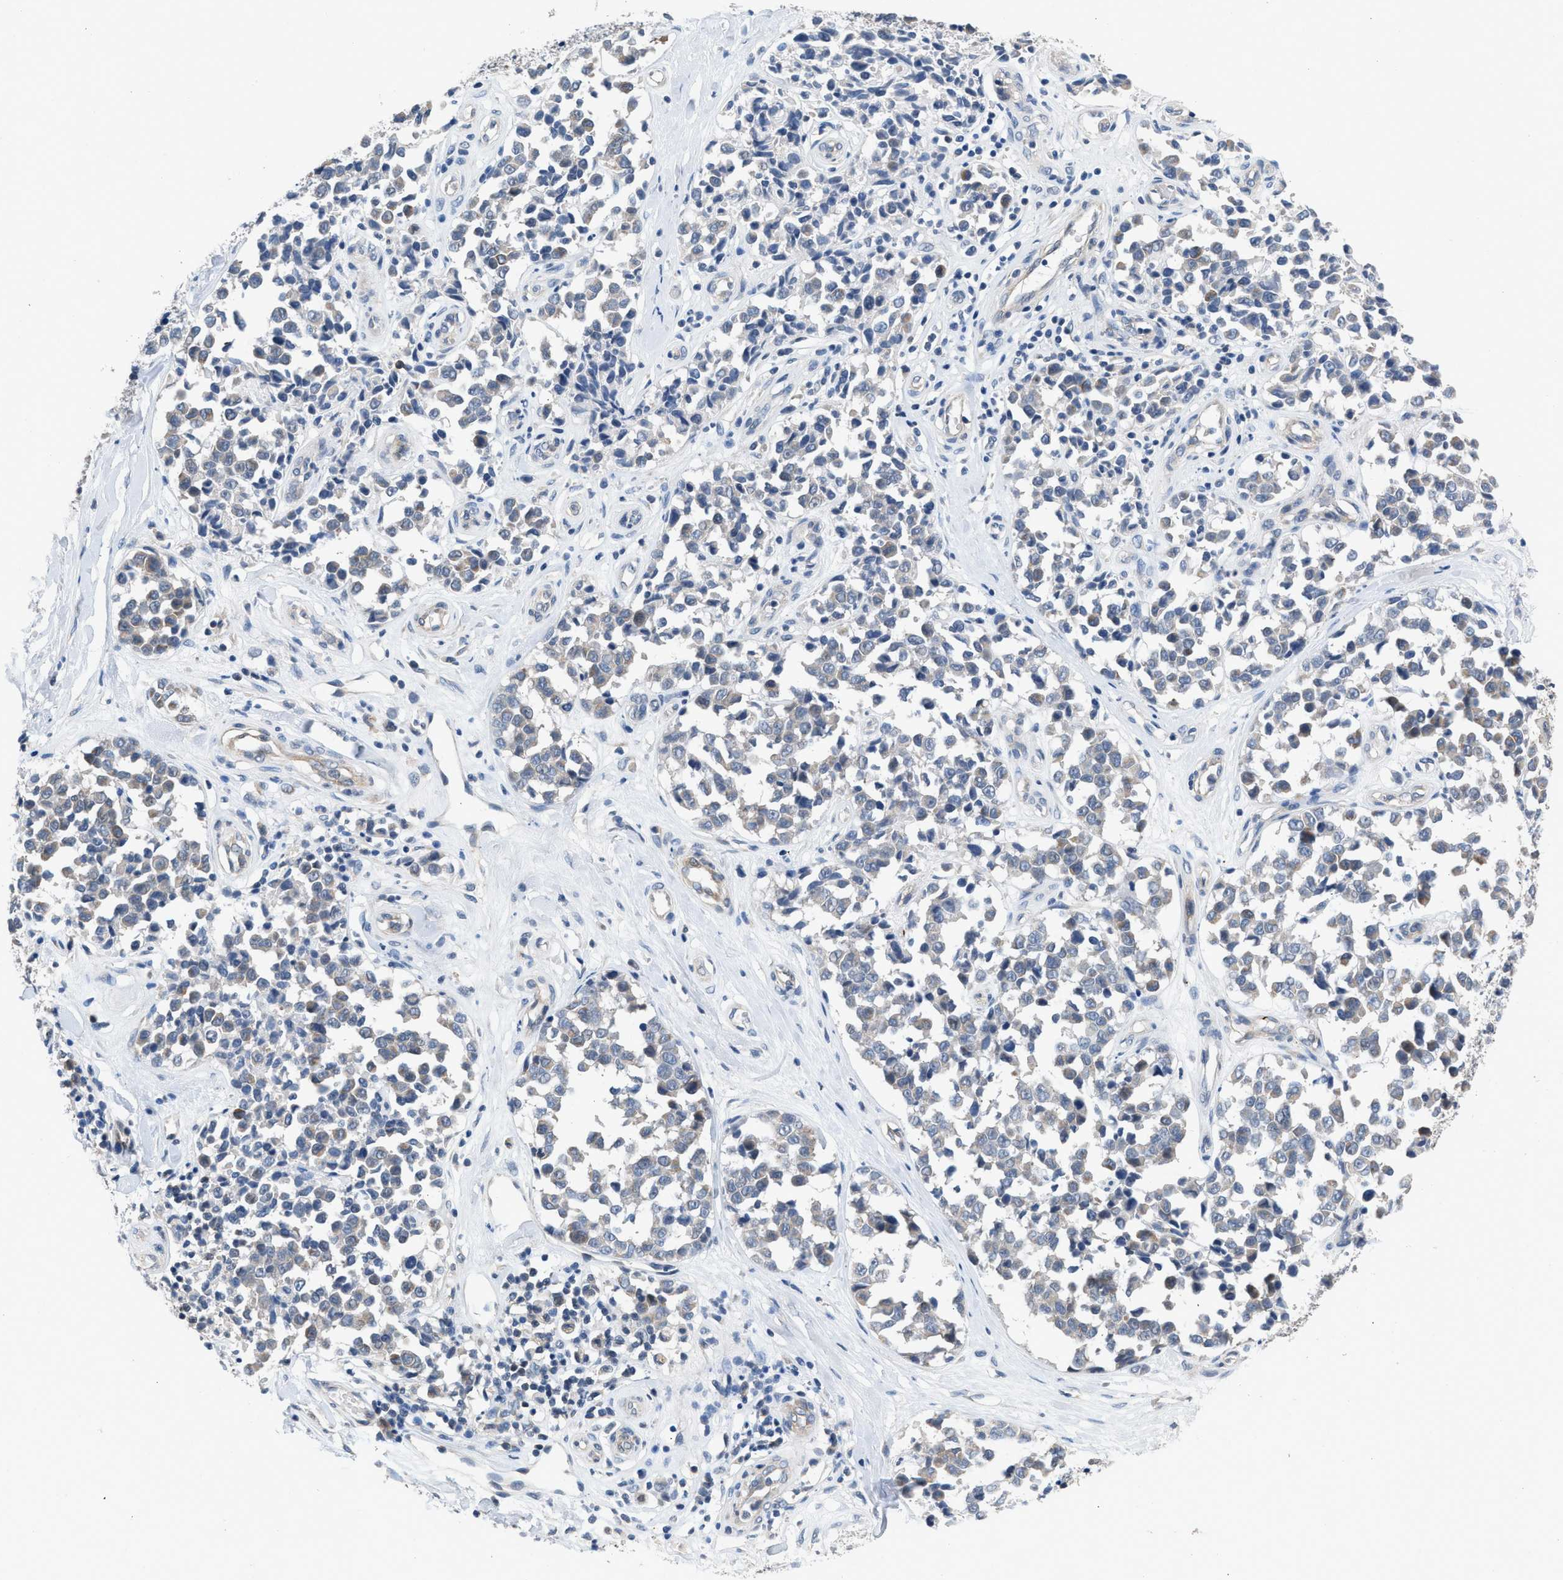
{"staining": {"intensity": "weak", "quantity": "<25%", "location": "cytoplasmic/membranous"}, "tissue": "melanoma", "cell_type": "Tumor cells", "image_type": "cancer", "snomed": [{"axis": "morphology", "description": "Malignant melanoma, NOS"}, {"axis": "topography", "description": "Skin"}], "caption": "Tumor cells show no significant protein staining in melanoma.", "gene": "CSF3R", "patient": {"sex": "female", "age": 64}}